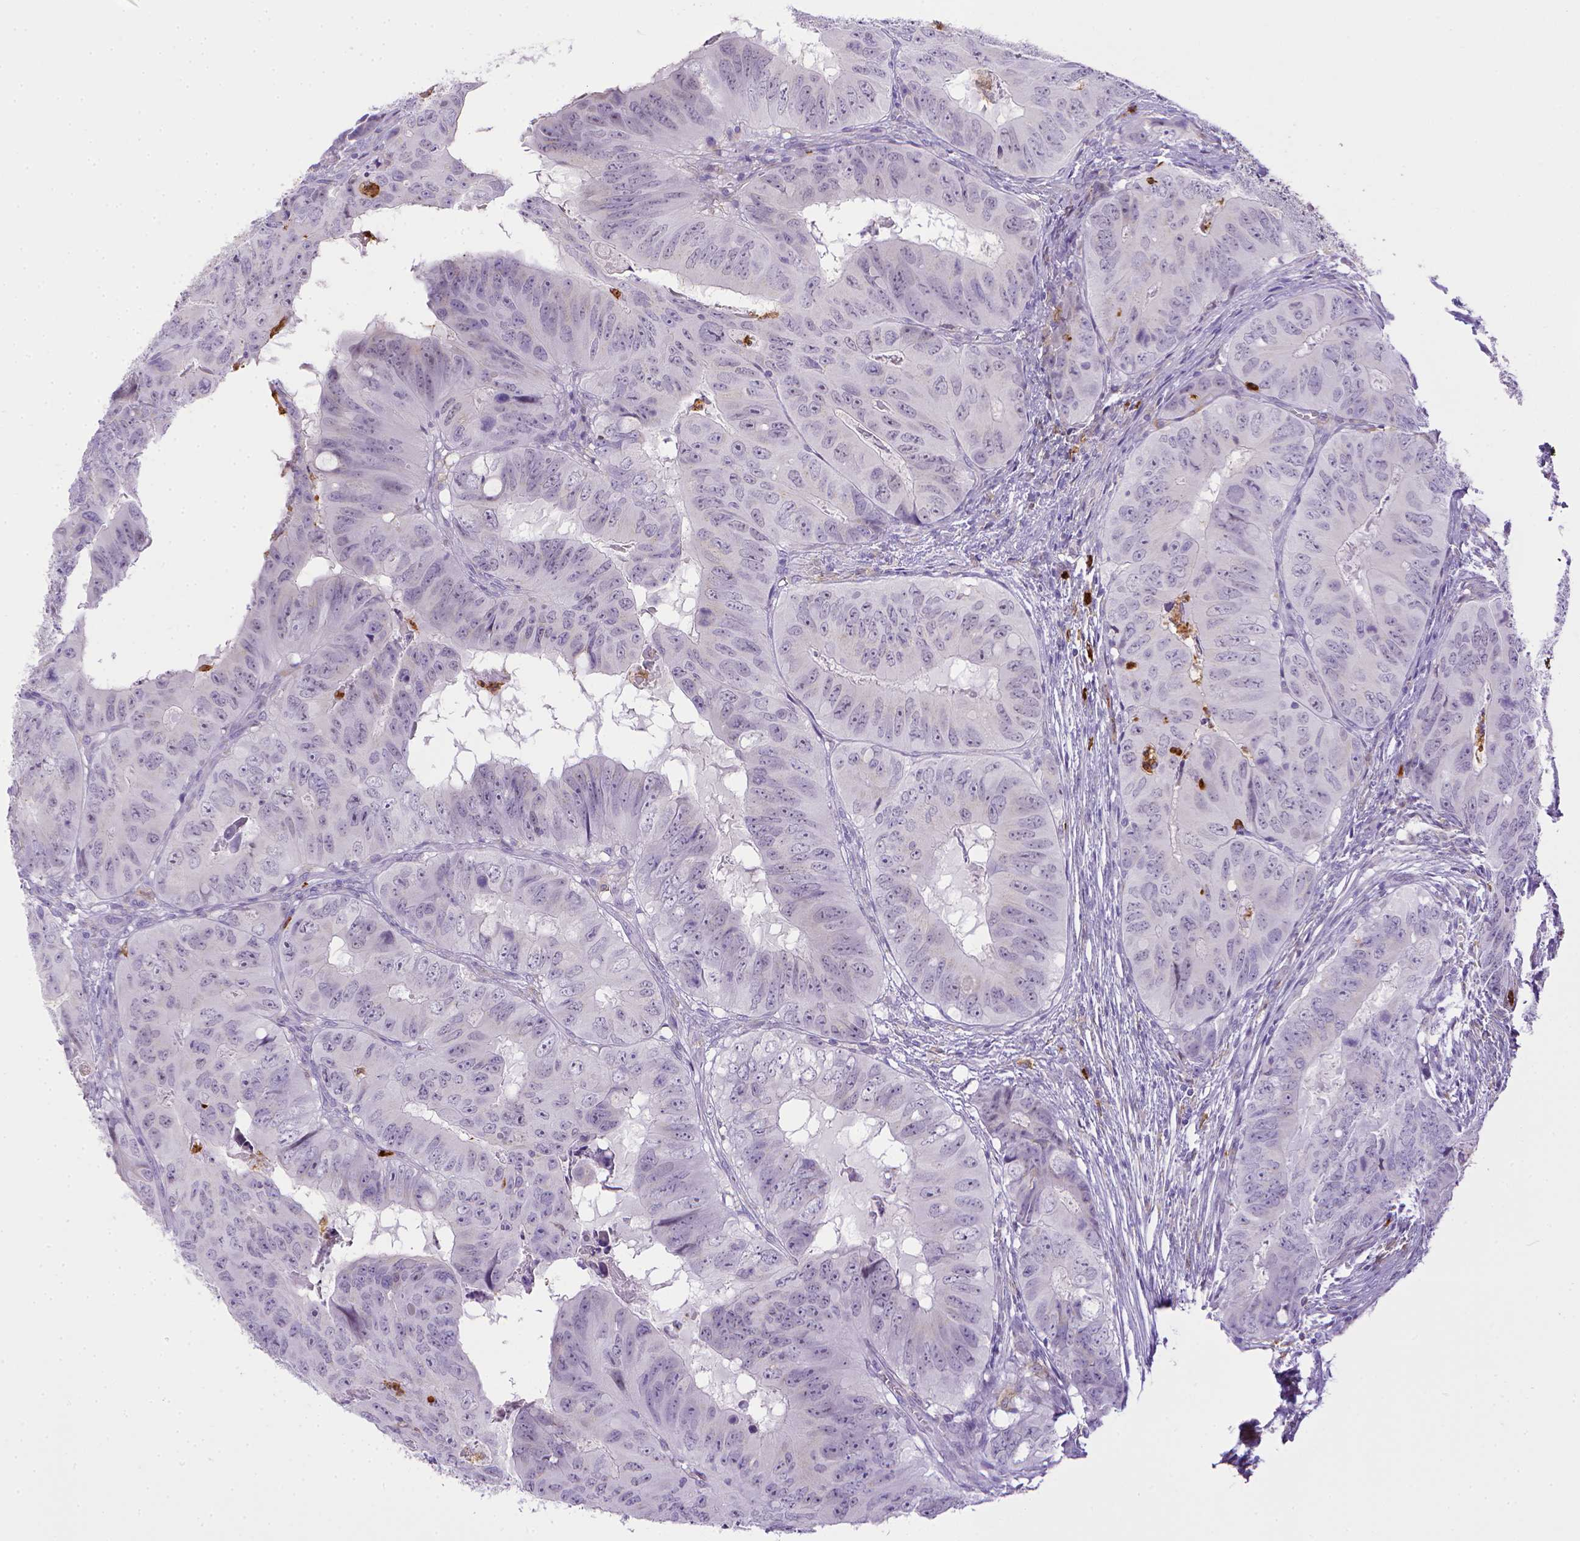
{"staining": {"intensity": "negative", "quantity": "none", "location": "none"}, "tissue": "colorectal cancer", "cell_type": "Tumor cells", "image_type": "cancer", "snomed": [{"axis": "morphology", "description": "Adenocarcinoma, NOS"}, {"axis": "topography", "description": "Colon"}], "caption": "Immunohistochemistry (IHC) photomicrograph of colorectal cancer stained for a protein (brown), which demonstrates no staining in tumor cells.", "gene": "ITGAM", "patient": {"sex": "male", "age": 79}}